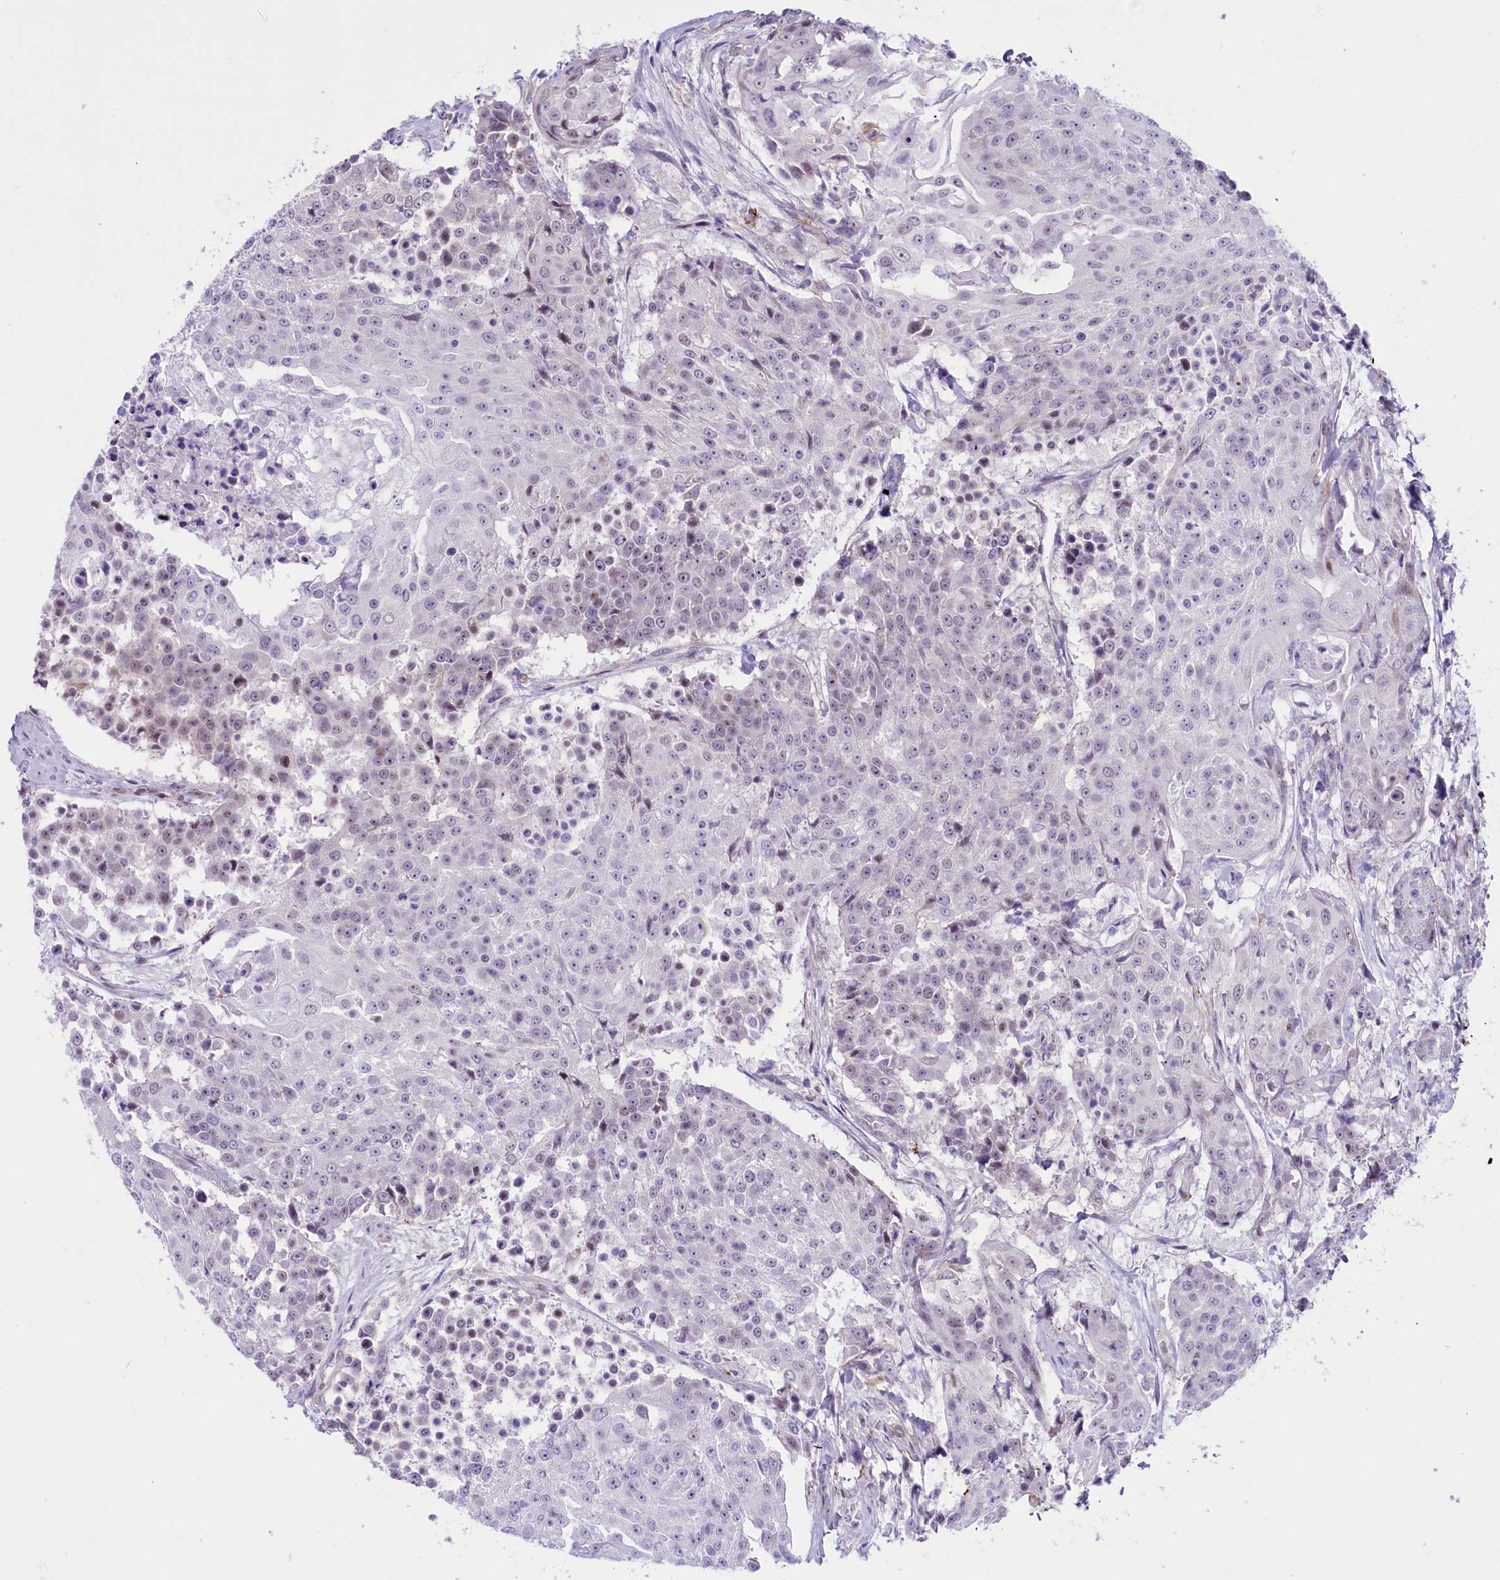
{"staining": {"intensity": "negative", "quantity": "none", "location": "none"}, "tissue": "urothelial cancer", "cell_type": "Tumor cells", "image_type": "cancer", "snomed": [{"axis": "morphology", "description": "Urothelial carcinoma, High grade"}, {"axis": "topography", "description": "Urinary bladder"}], "caption": "Immunohistochemistry (IHC) image of neoplastic tissue: urothelial carcinoma (high-grade) stained with DAB (3,3'-diaminobenzidine) exhibits no significant protein staining in tumor cells.", "gene": "RPS6KB1", "patient": {"sex": "female", "age": 63}}